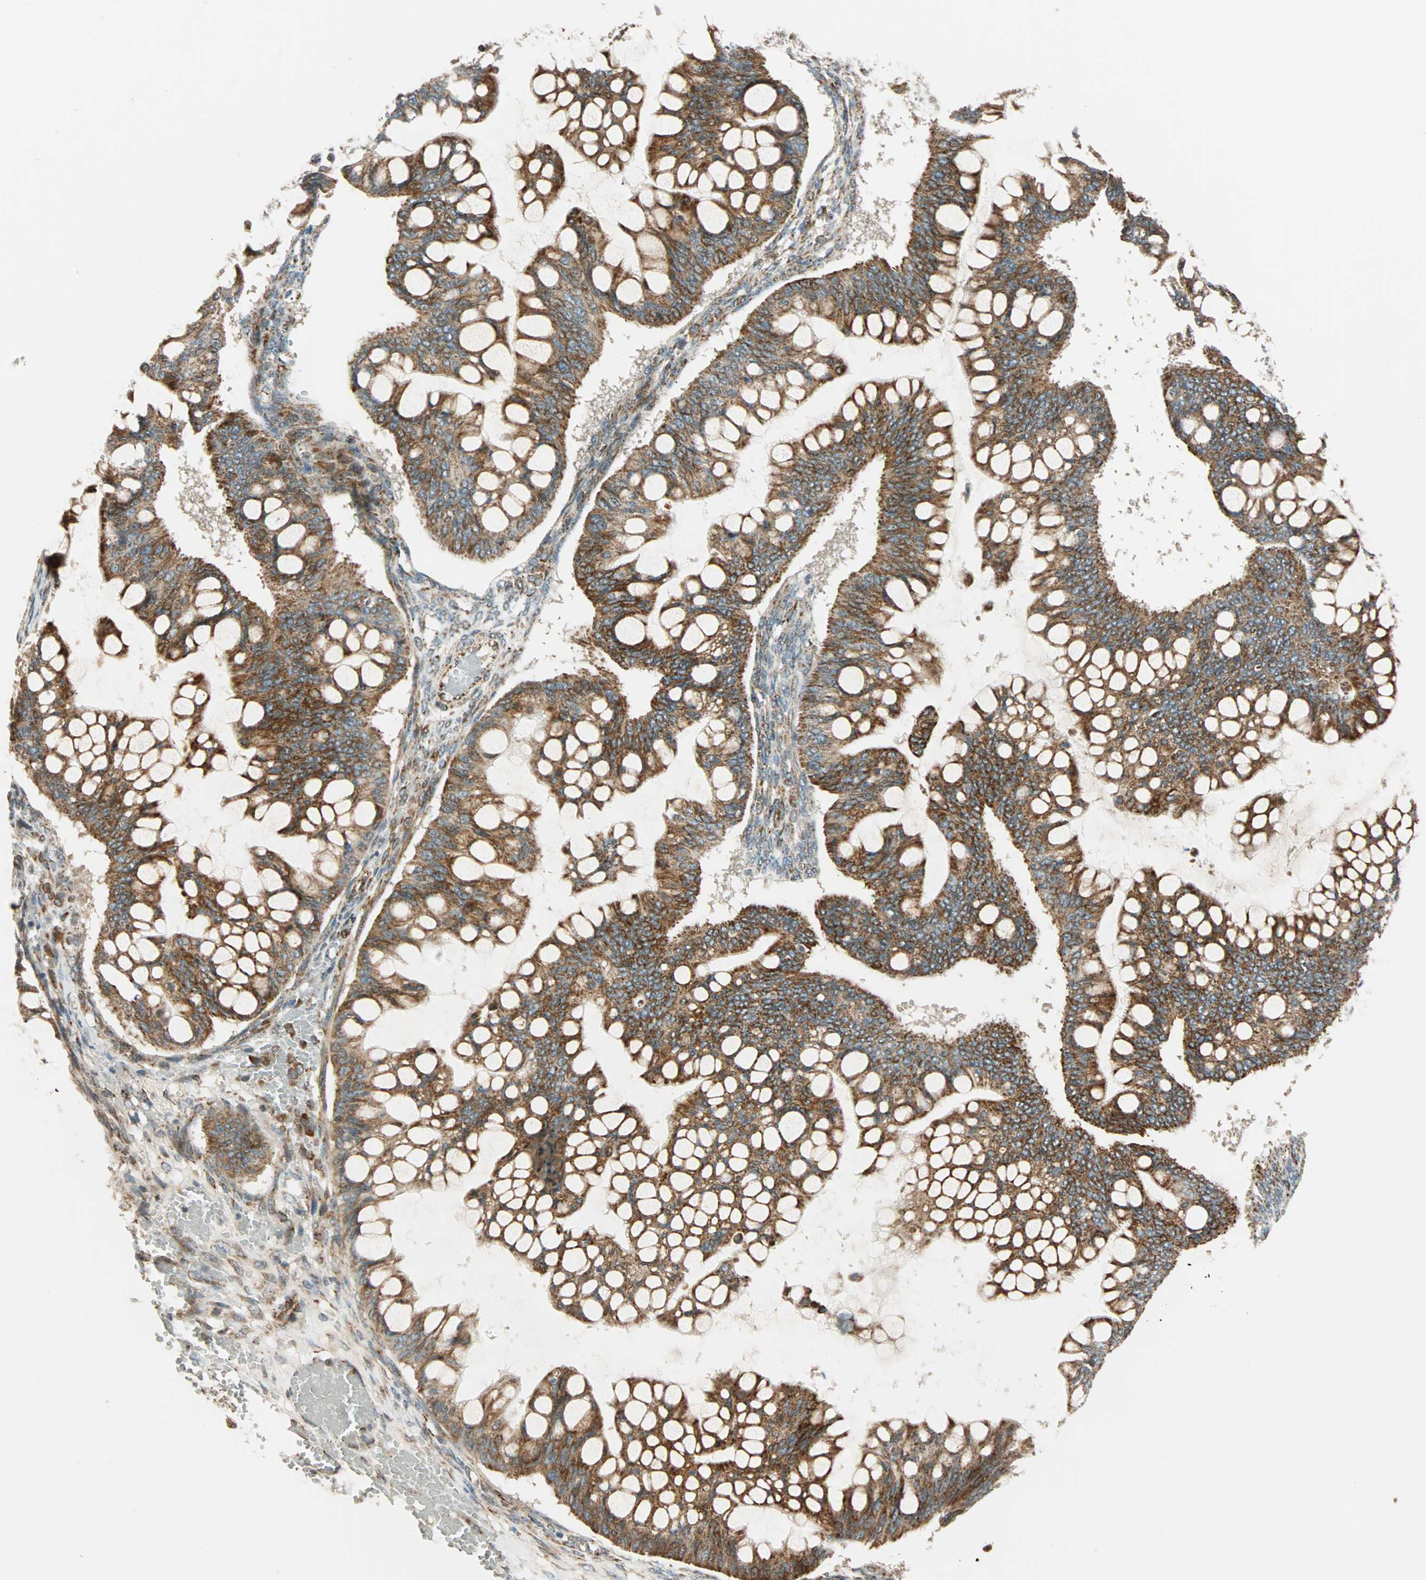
{"staining": {"intensity": "moderate", "quantity": ">75%", "location": "cytoplasmic/membranous"}, "tissue": "ovarian cancer", "cell_type": "Tumor cells", "image_type": "cancer", "snomed": [{"axis": "morphology", "description": "Cystadenocarcinoma, mucinous, NOS"}, {"axis": "topography", "description": "Ovary"}], "caption": "Ovarian mucinous cystadenocarcinoma stained with DAB (3,3'-diaminobenzidine) immunohistochemistry (IHC) reveals medium levels of moderate cytoplasmic/membranous positivity in approximately >75% of tumor cells. (DAB (3,3'-diaminobenzidine) = brown stain, brightfield microscopy at high magnification).", "gene": "SPRY4", "patient": {"sex": "female", "age": 73}}